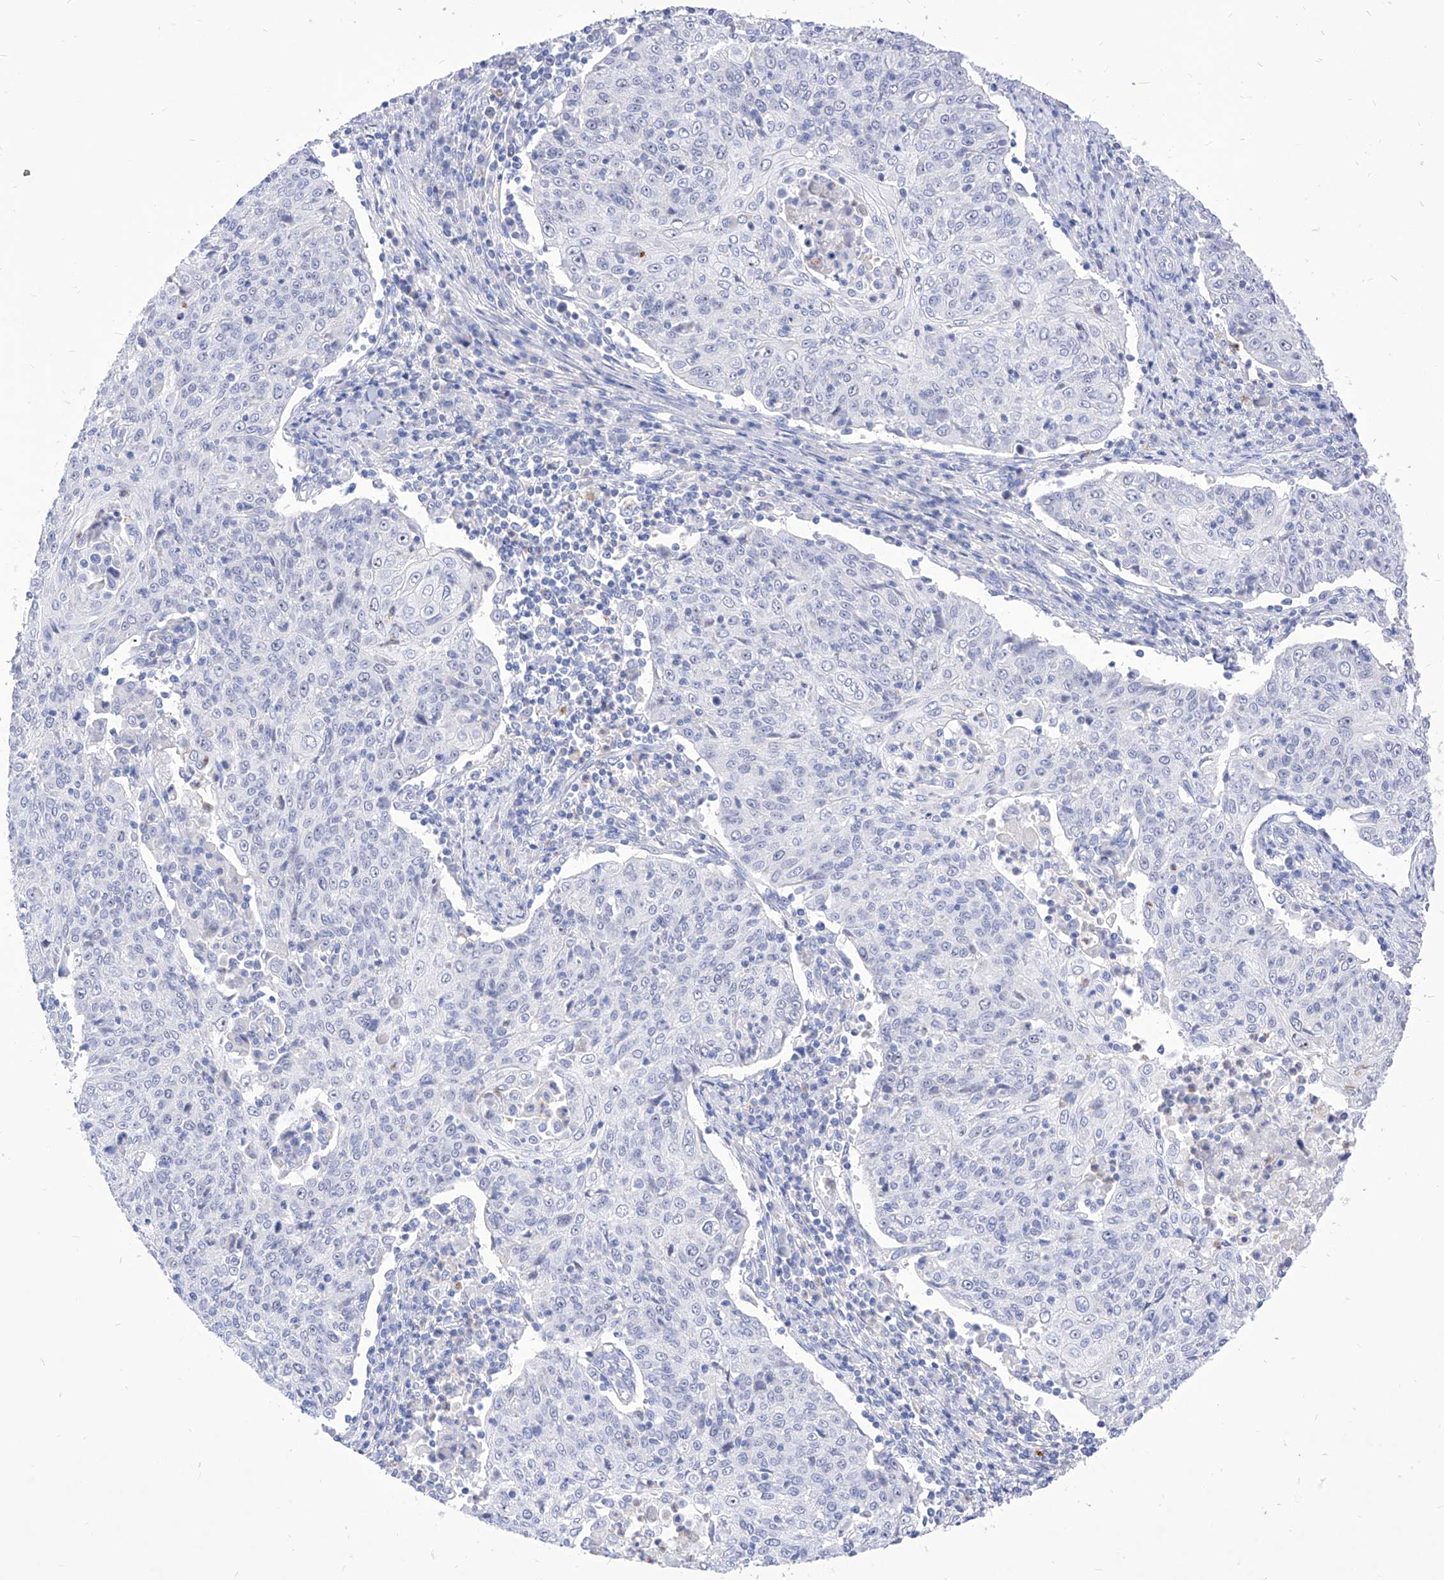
{"staining": {"intensity": "negative", "quantity": "none", "location": "none"}, "tissue": "cervical cancer", "cell_type": "Tumor cells", "image_type": "cancer", "snomed": [{"axis": "morphology", "description": "Squamous cell carcinoma, NOS"}, {"axis": "topography", "description": "Cervix"}], "caption": "Immunohistochemical staining of human cervical squamous cell carcinoma exhibits no significant positivity in tumor cells.", "gene": "VAX1", "patient": {"sex": "female", "age": 48}}